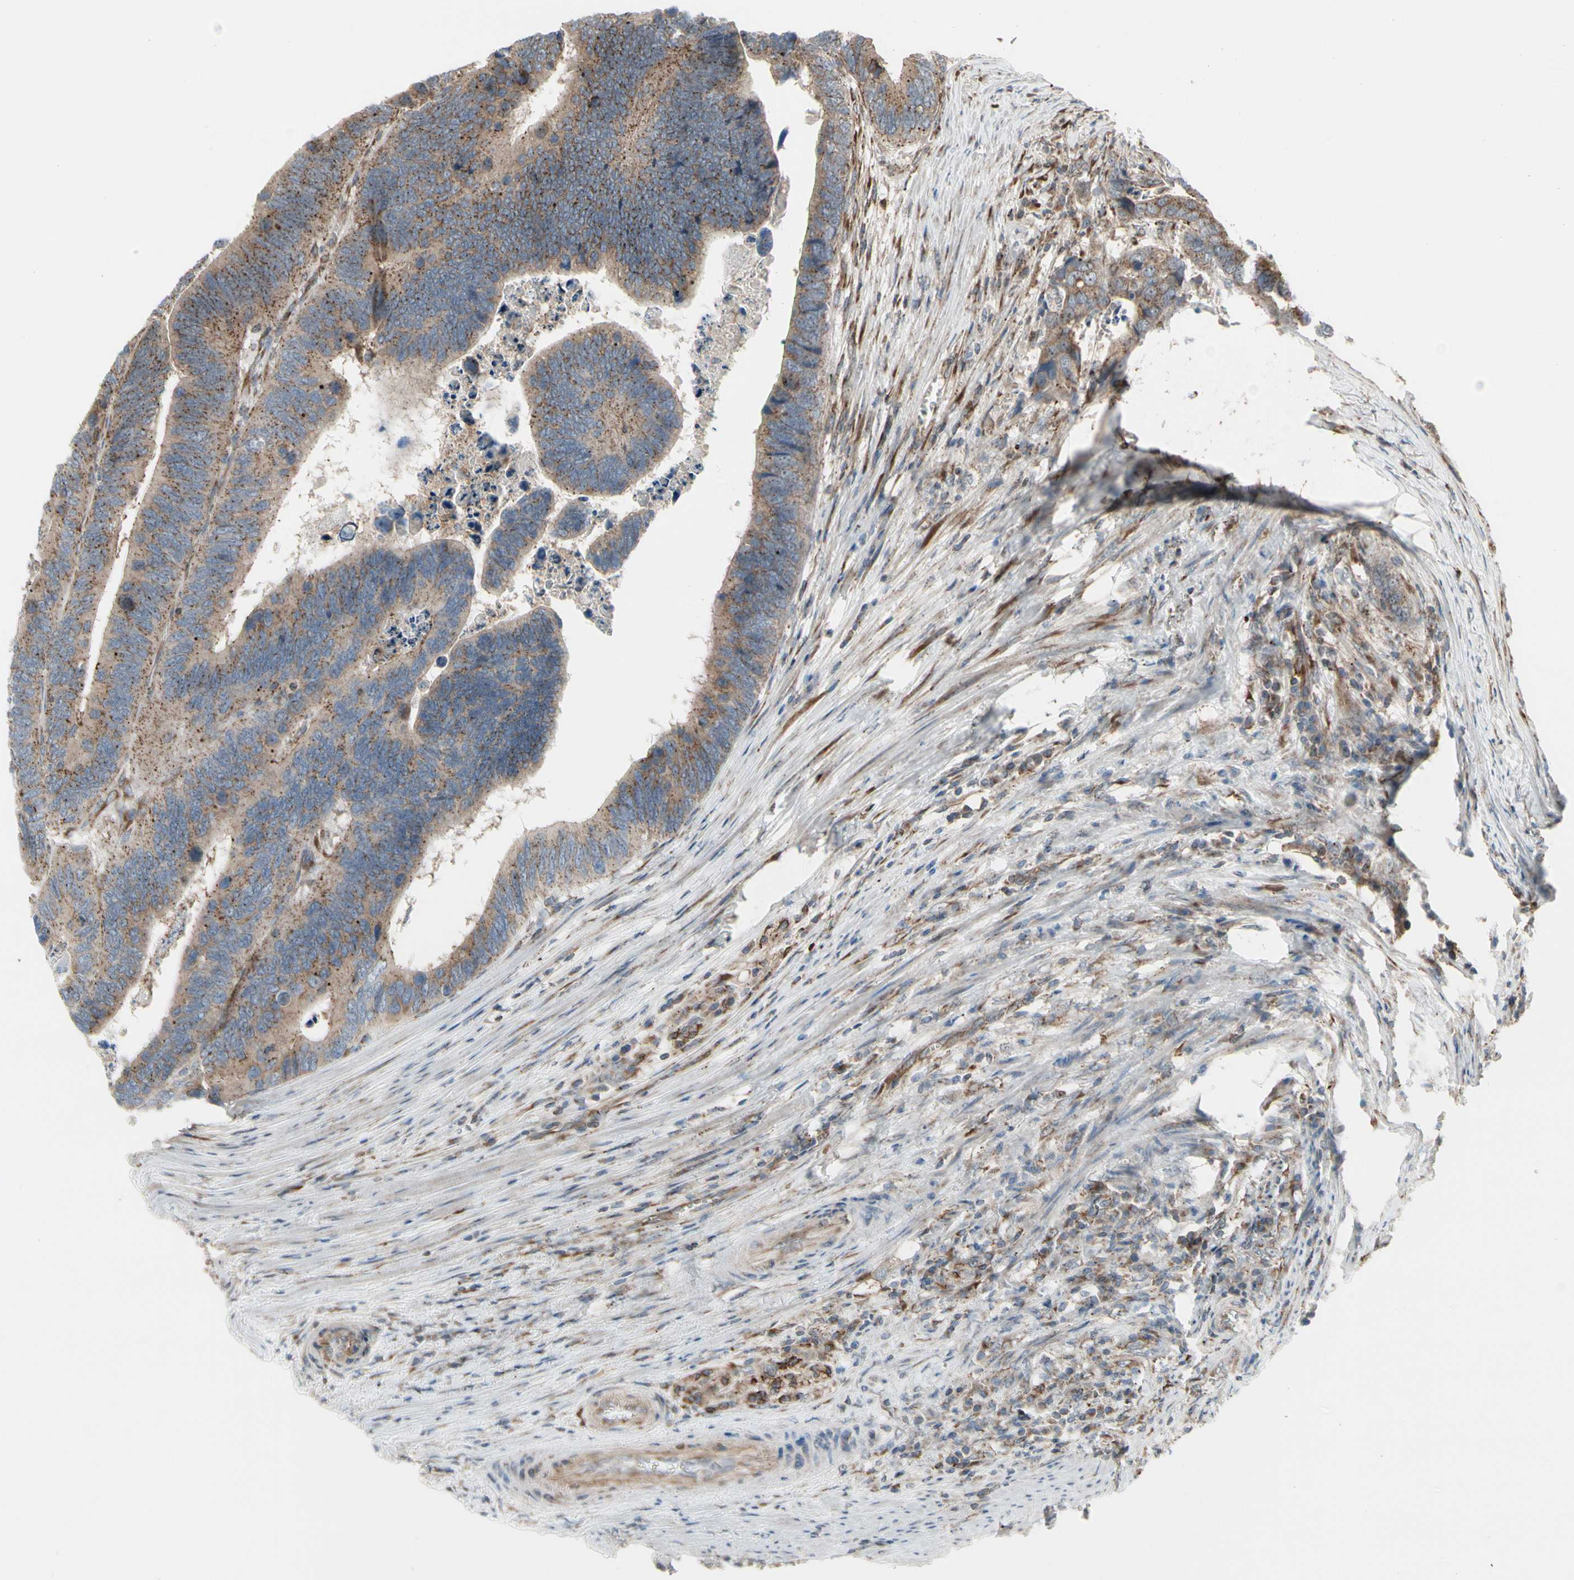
{"staining": {"intensity": "moderate", "quantity": ">75%", "location": "cytoplasmic/membranous"}, "tissue": "colorectal cancer", "cell_type": "Tumor cells", "image_type": "cancer", "snomed": [{"axis": "morphology", "description": "Adenocarcinoma, NOS"}, {"axis": "topography", "description": "Colon"}], "caption": "Immunohistochemical staining of human adenocarcinoma (colorectal) demonstrates medium levels of moderate cytoplasmic/membranous protein positivity in about >75% of tumor cells.", "gene": "SLC39A9", "patient": {"sex": "male", "age": 72}}